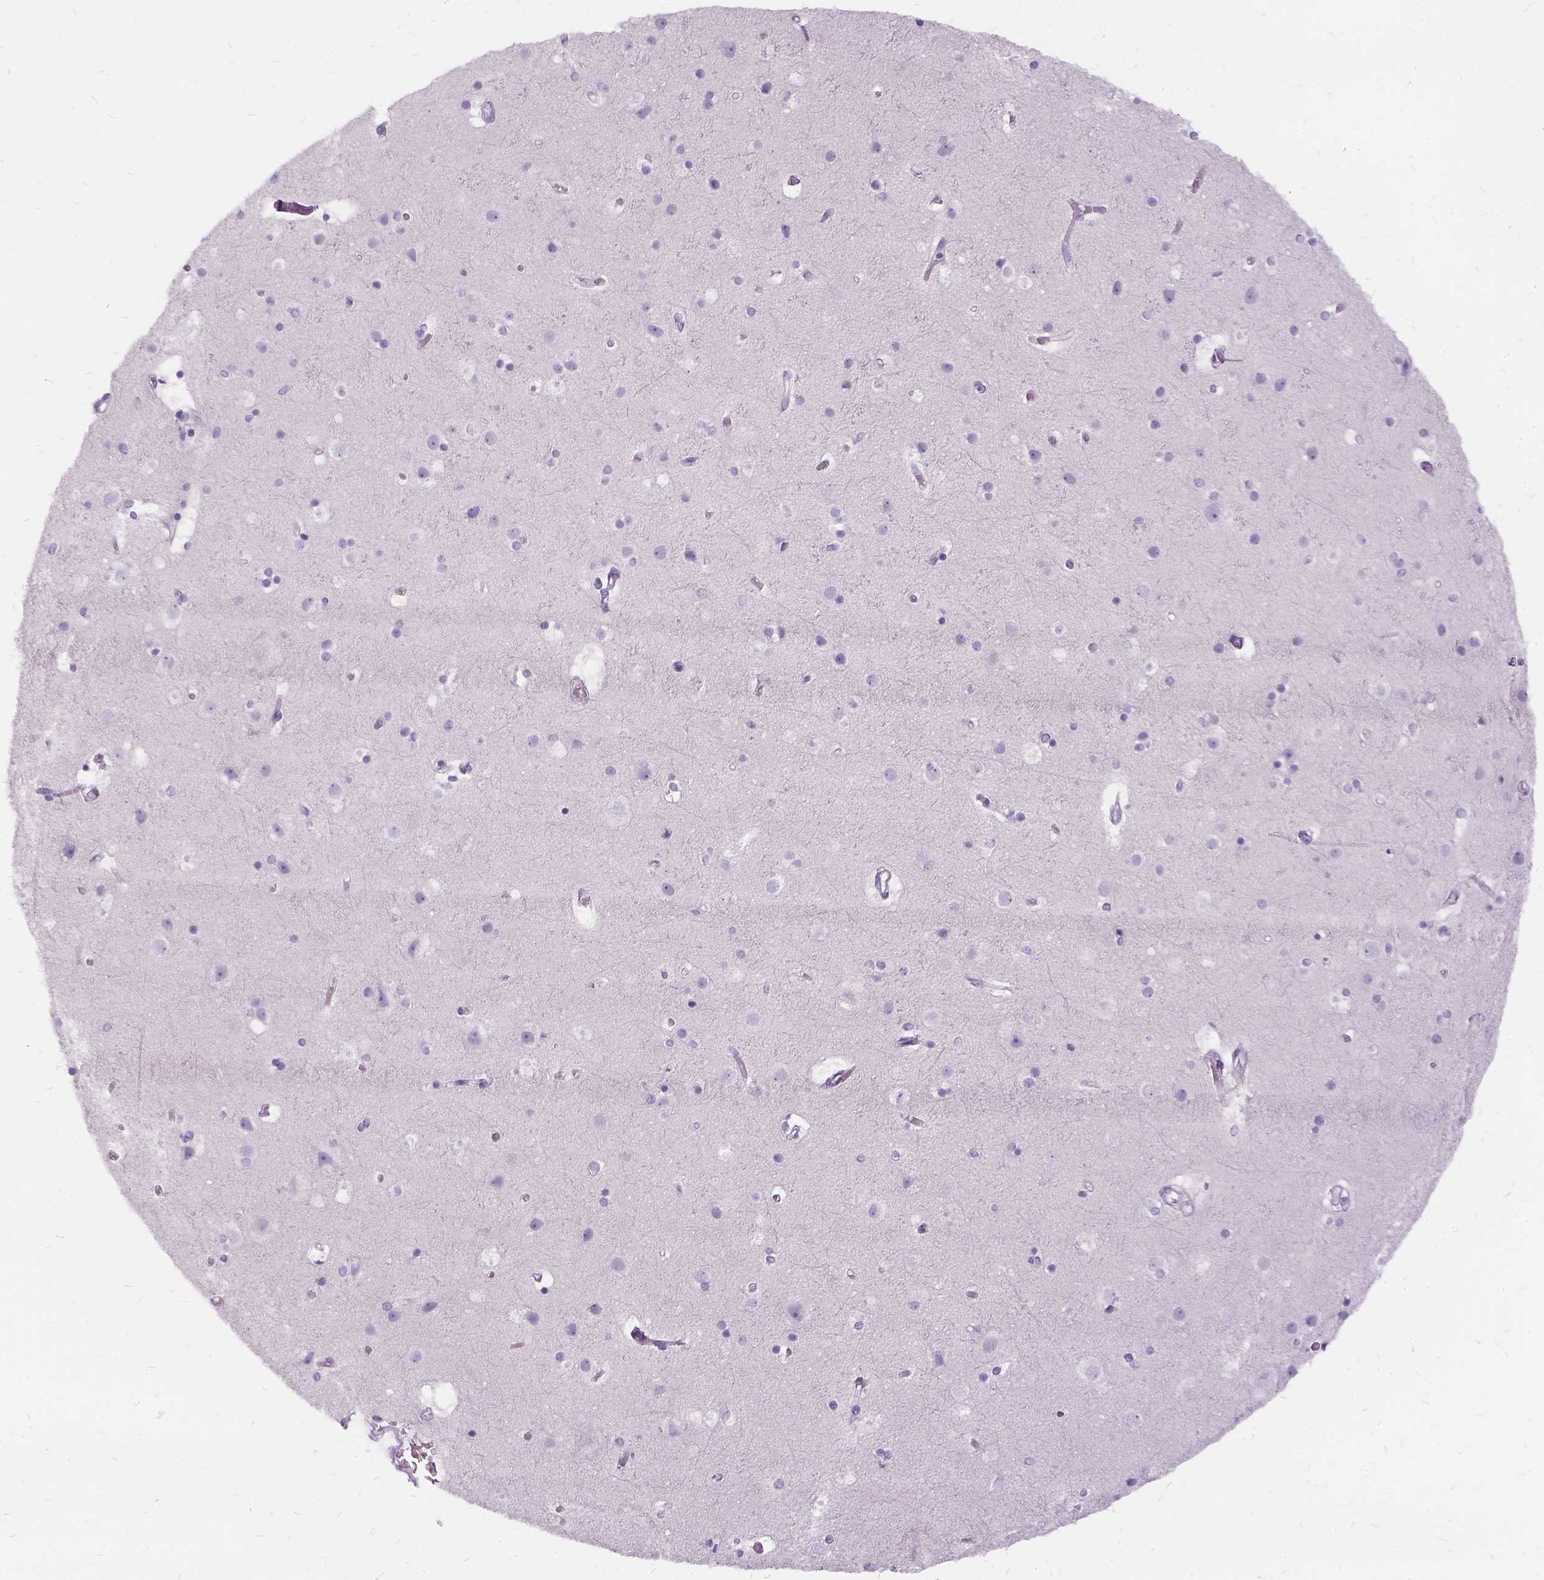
{"staining": {"intensity": "negative", "quantity": "none", "location": "none"}, "tissue": "cerebral cortex", "cell_type": "Endothelial cells", "image_type": "normal", "snomed": [{"axis": "morphology", "description": "Normal tissue, NOS"}, {"axis": "topography", "description": "Cerebral cortex"}], "caption": "The micrograph exhibits no staining of endothelial cells in benign cerebral cortex.", "gene": "FDX1", "patient": {"sex": "female", "age": 52}}